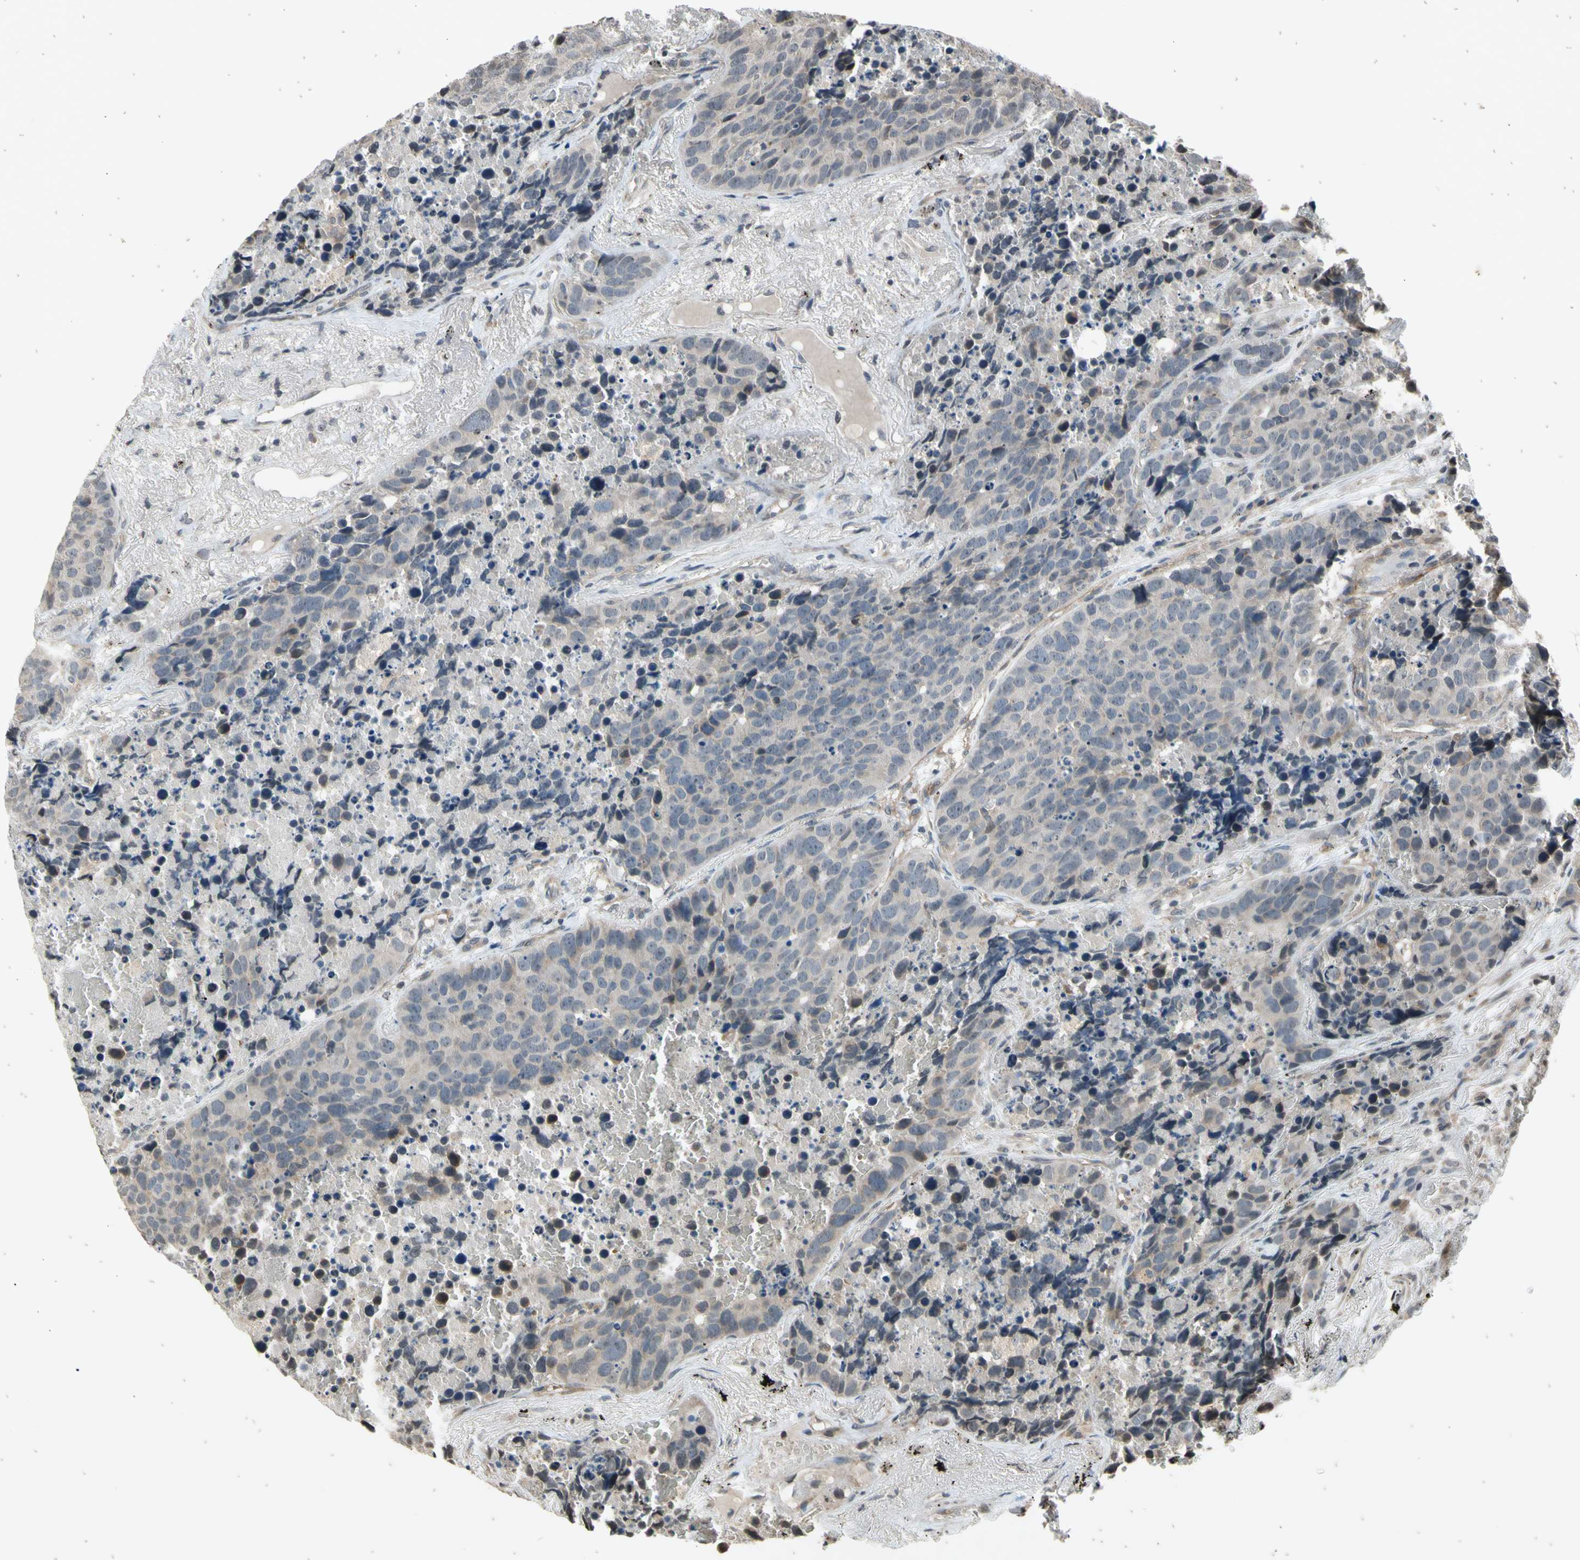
{"staining": {"intensity": "negative", "quantity": "none", "location": "none"}, "tissue": "carcinoid", "cell_type": "Tumor cells", "image_type": "cancer", "snomed": [{"axis": "morphology", "description": "Carcinoid, malignant, NOS"}, {"axis": "topography", "description": "Lung"}], "caption": "The immunohistochemistry image has no significant expression in tumor cells of carcinoid tissue.", "gene": "EFNB2", "patient": {"sex": "male", "age": 60}}